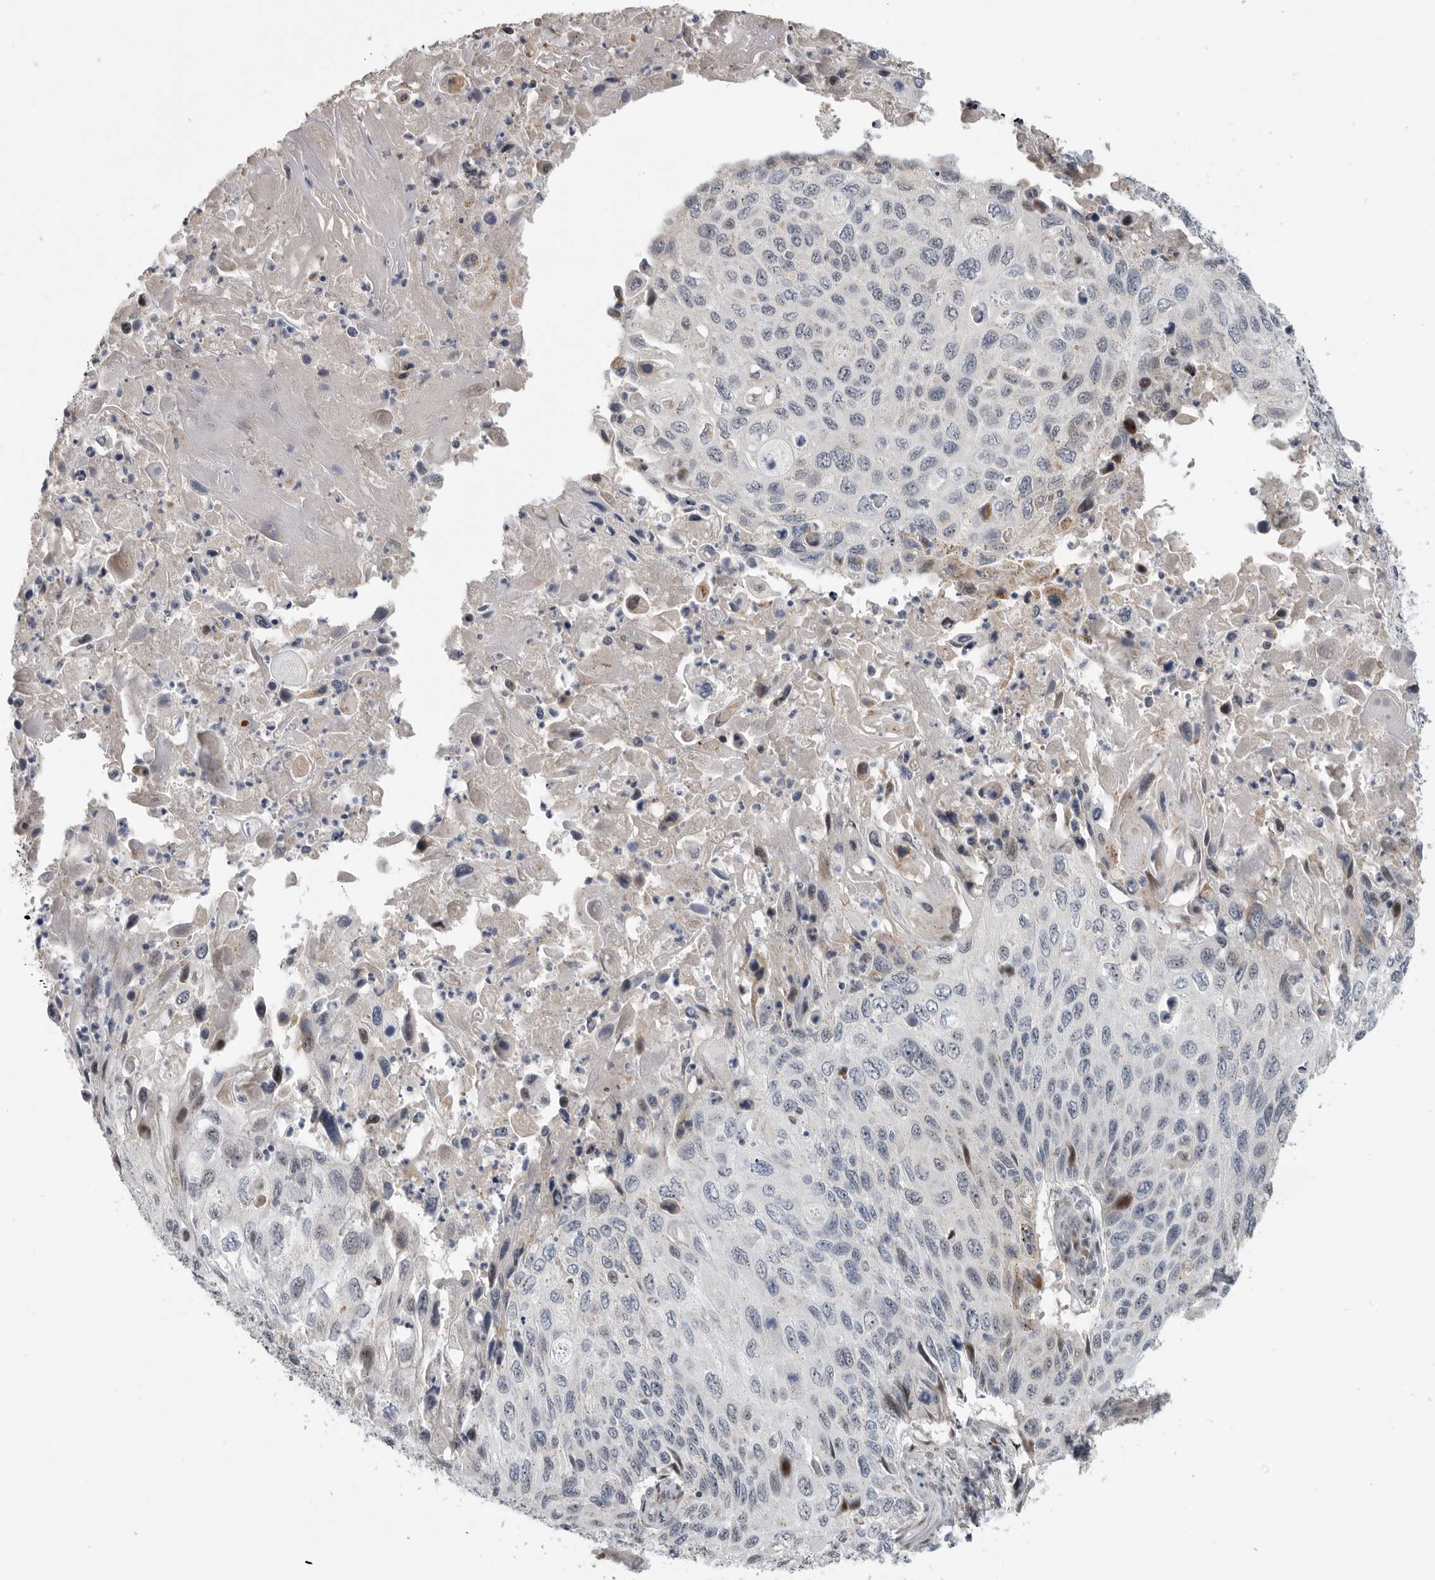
{"staining": {"intensity": "negative", "quantity": "none", "location": "none"}, "tissue": "cervical cancer", "cell_type": "Tumor cells", "image_type": "cancer", "snomed": [{"axis": "morphology", "description": "Squamous cell carcinoma, NOS"}, {"axis": "topography", "description": "Cervix"}], "caption": "Cervical cancer stained for a protein using immunohistochemistry (IHC) exhibits no expression tumor cells.", "gene": "PCMTD1", "patient": {"sex": "female", "age": 70}}